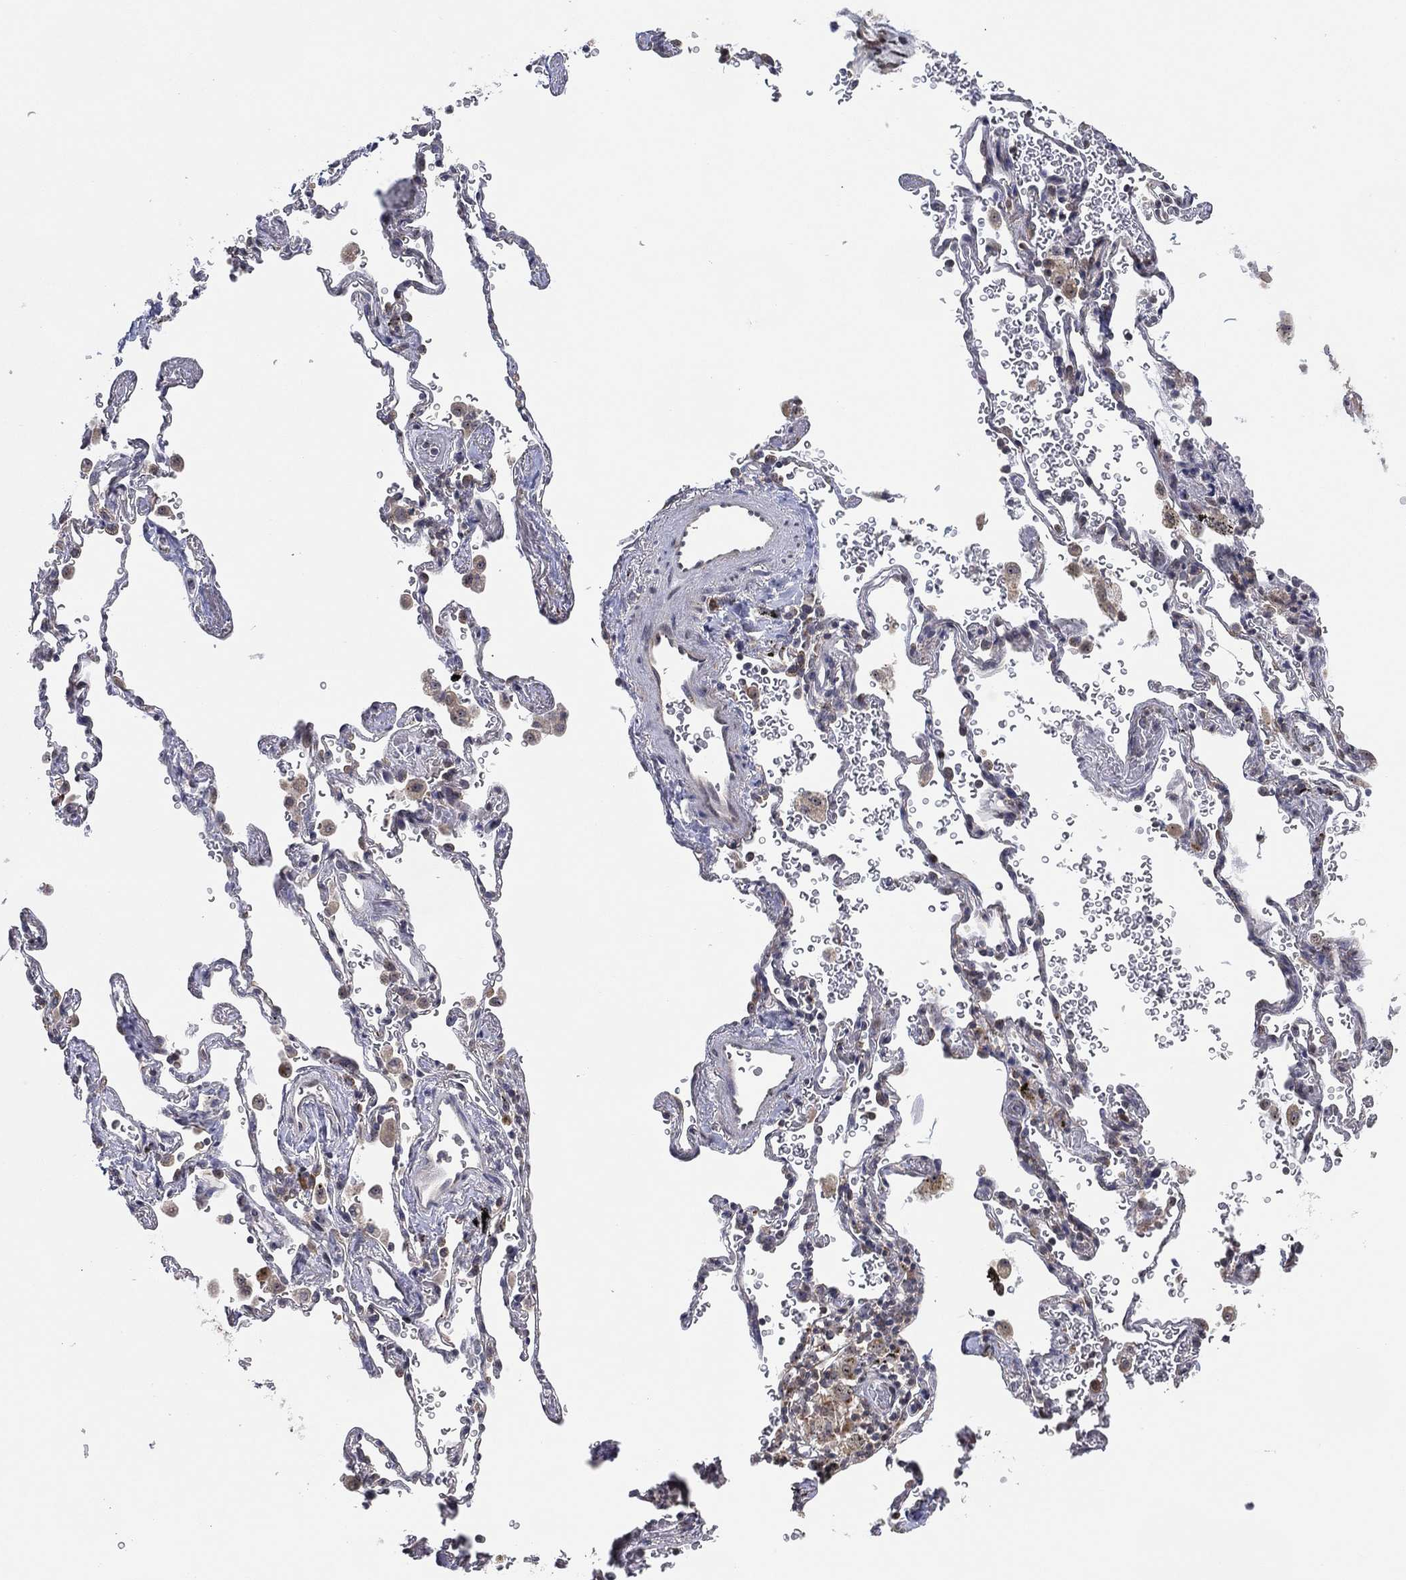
{"staining": {"intensity": "negative", "quantity": "none", "location": "none"}, "tissue": "soft tissue", "cell_type": "Fibroblasts", "image_type": "normal", "snomed": [{"axis": "morphology", "description": "Normal tissue, NOS"}, {"axis": "morphology", "description": "Adenocarcinoma, NOS"}, {"axis": "topography", "description": "Cartilage tissue"}, {"axis": "topography", "description": "Lung"}], "caption": "Immunohistochemistry of benign human soft tissue exhibits no staining in fibroblasts.", "gene": "FAM104A", "patient": {"sex": "male", "age": 59}}